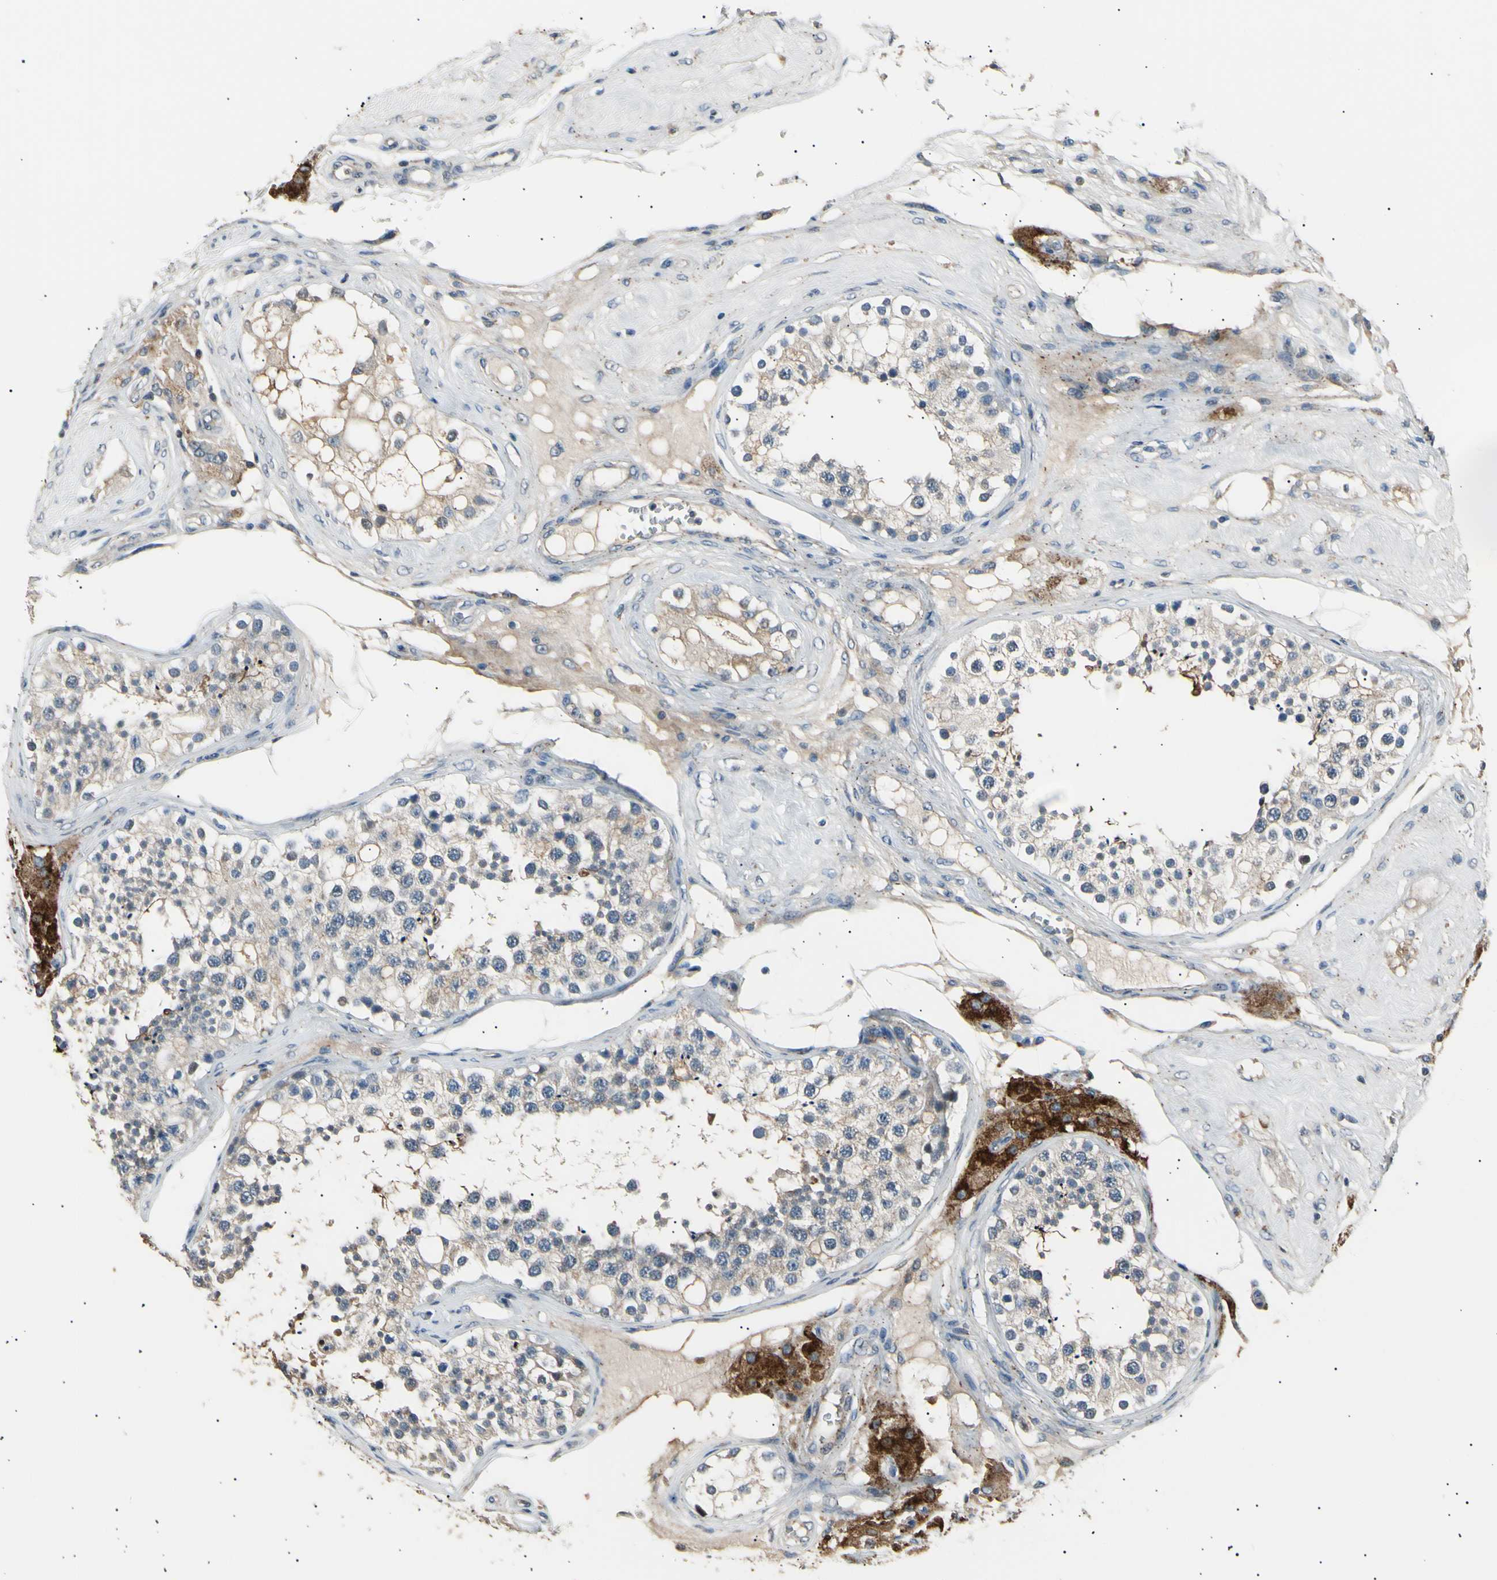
{"staining": {"intensity": "weak", "quantity": "<25%", "location": "cytoplasmic/membranous"}, "tissue": "testis", "cell_type": "Cells in seminiferous ducts", "image_type": "normal", "snomed": [{"axis": "morphology", "description": "Normal tissue, NOS"}, {"axis": "topography", "description": "Testis"}], "caption": "Immunohistochemistry (IHC) of normal human testis demonstrates no staining in cells in seminiferous ducts. (Immunohistochemistry (IHC), brightfield microscopy, high magnification).", "gene": "LDLR", "patient": {"sex": "male", "age": 68}}